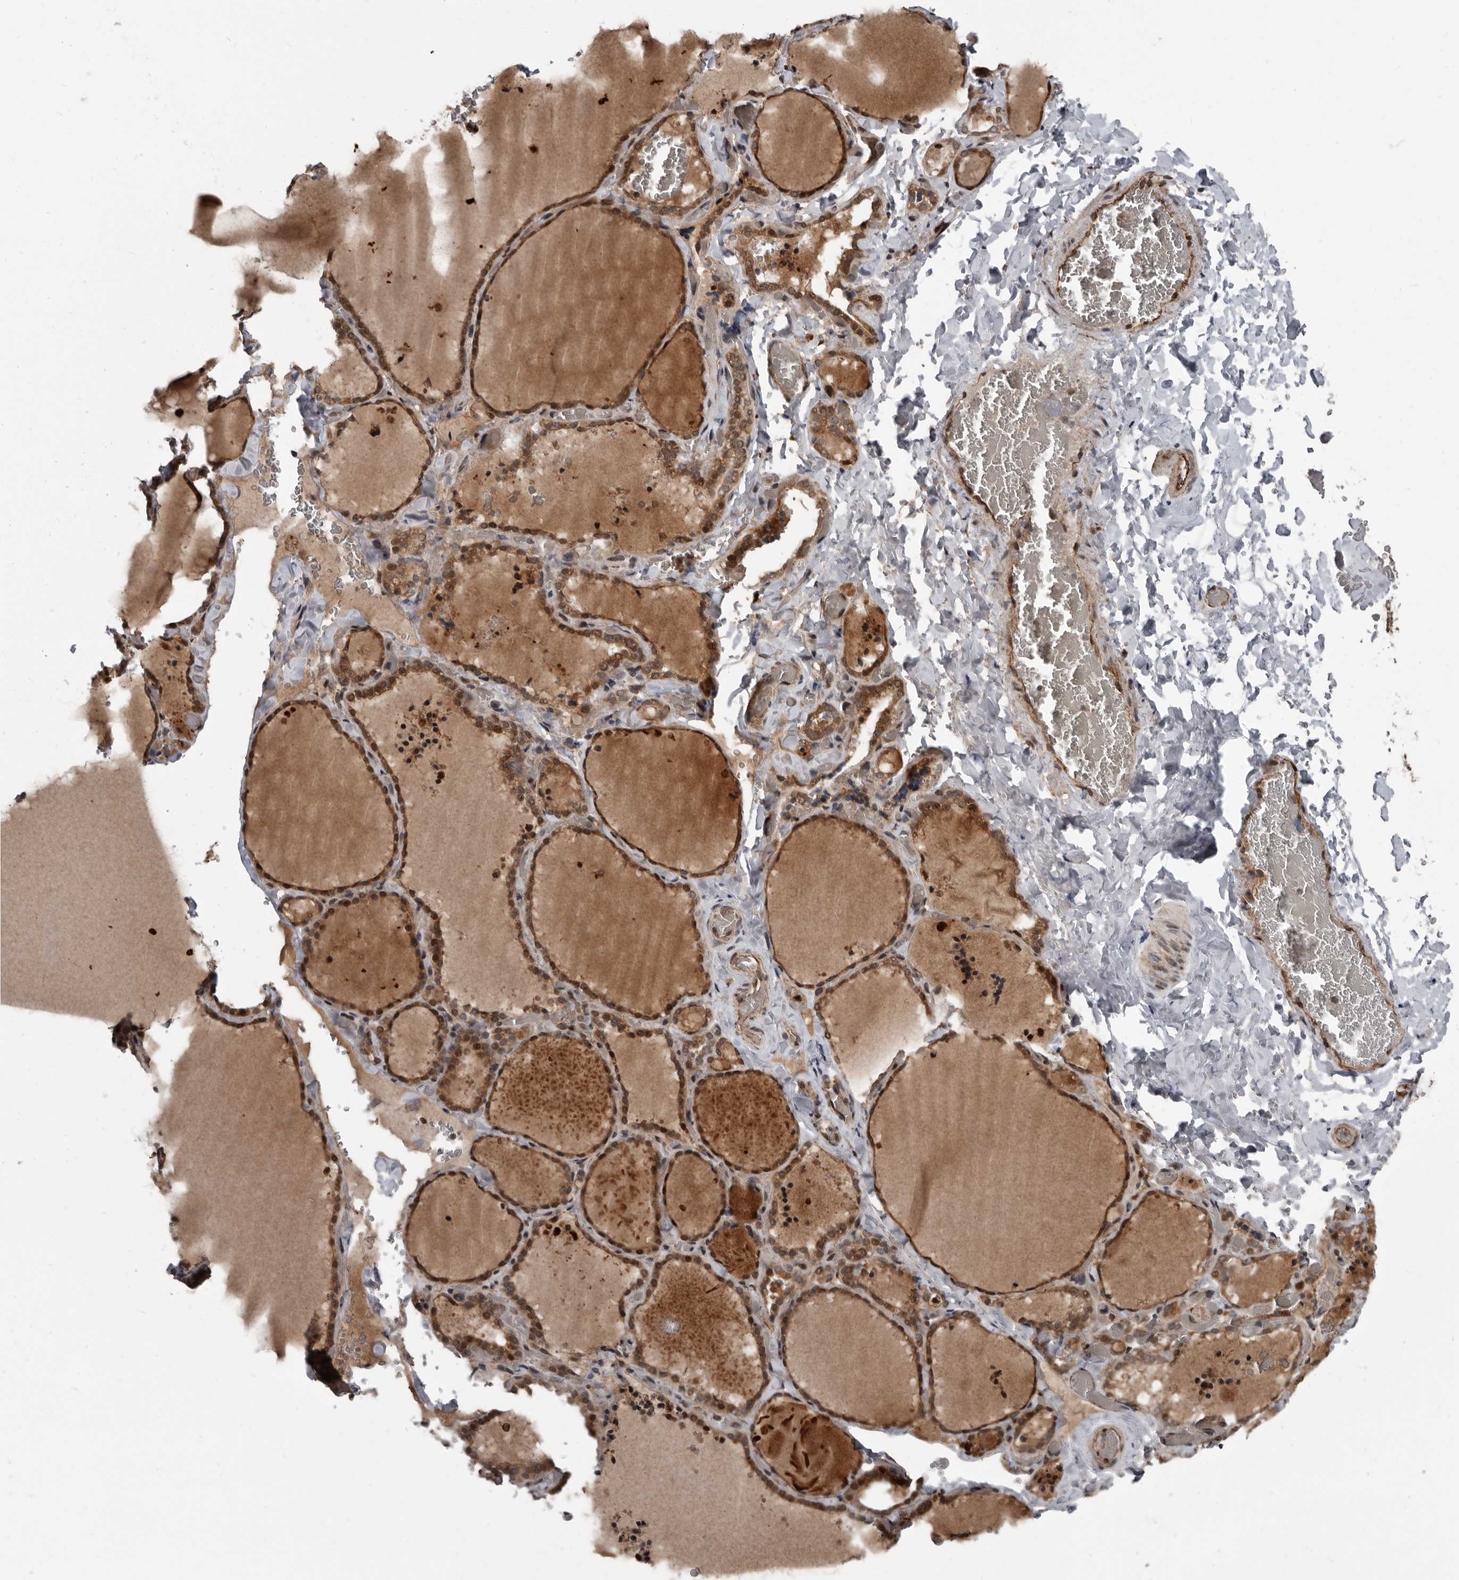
{"staining": {"intensity": "moderate", "quantity": ">75%", "location": "cytoplasmic/membranous,nuclear"}, "tissue": "thyroid gland", "cell_type": "Glandular cells", "image_type": "normal", "snomed": [{"axis": "morphology", "description": "Normal tissue, NOS"}, {"axis": "topography", "description": "Thyroid gland"}], "caption": "IHC staining of normal thyroid gland, which displays medium levels of moderate cytoplasmic/membranous,nuclear expression in approximately >75% of glandular cells indicating moderate cytoplasmic/membranous,nuclear protein expression. The staining was performed using DAB (3,3'-diaminobenzidine) (brown) for protein detection and nuclei were counterstained in hematoxylin (blue).", "gene": "CHD1L", "patient": {"sex": "female", "age": 22}}